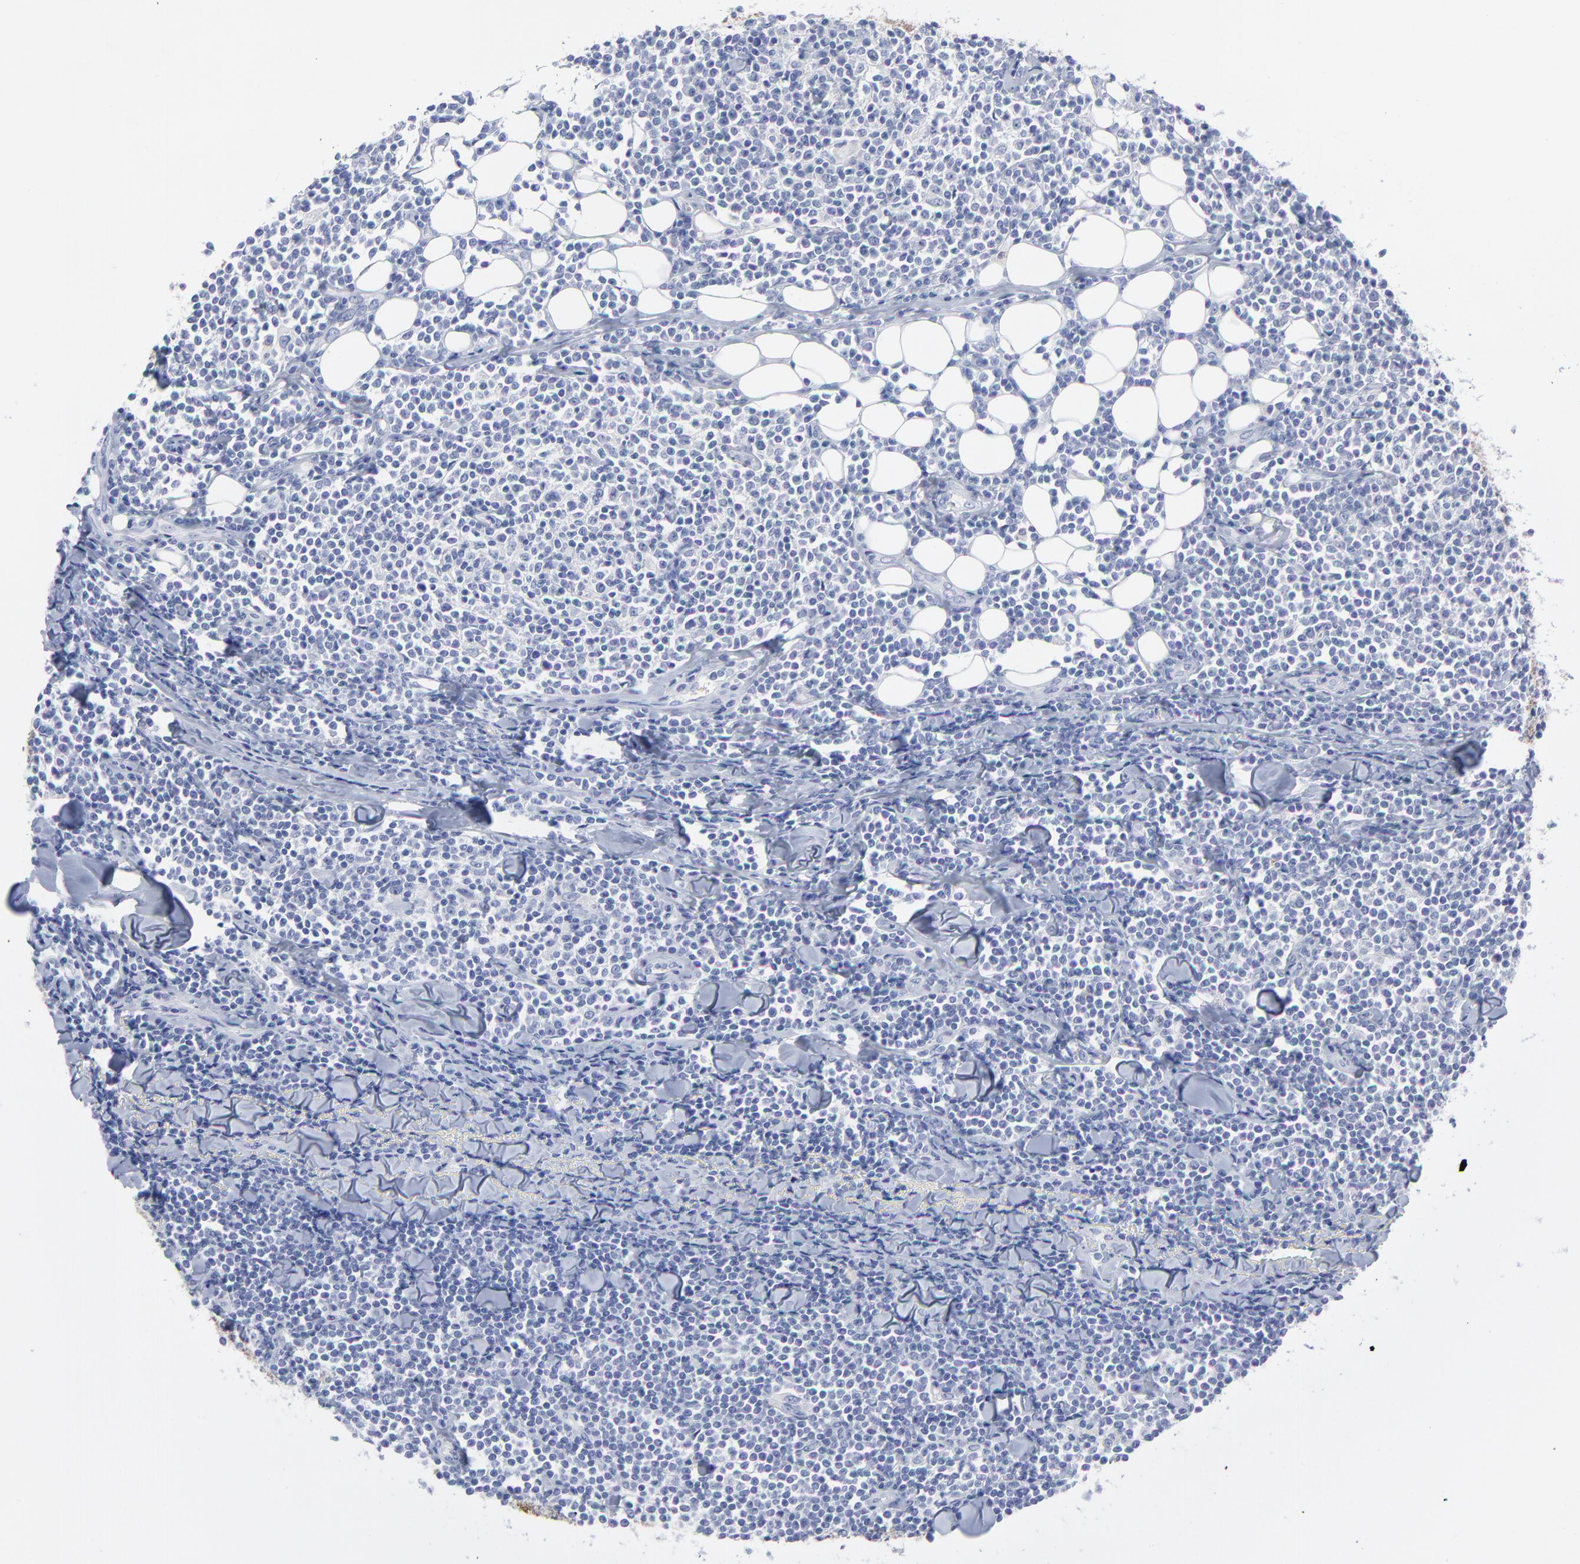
{"staining": {"intensity": "negative", "quantity": "none", "location": "none"}, "tissue": "lymphoma", "cell_type": "Tumor cells", "image_type": "cancer", "snomed": [{"axis": "morphology", "description": "Malignant lymphoma, non-Hodgkin's type, Low grade"}, {"axis": "topography", "description": "Soft tissue"}], "caption": "This image is of lymphoma stained with IHC to label a protein in brown with the nuclei are counter-stained blue. There is no positivity in tumor cells.", "gene": "CNTN3", "patient": {"sex": "male", "age": 92}}